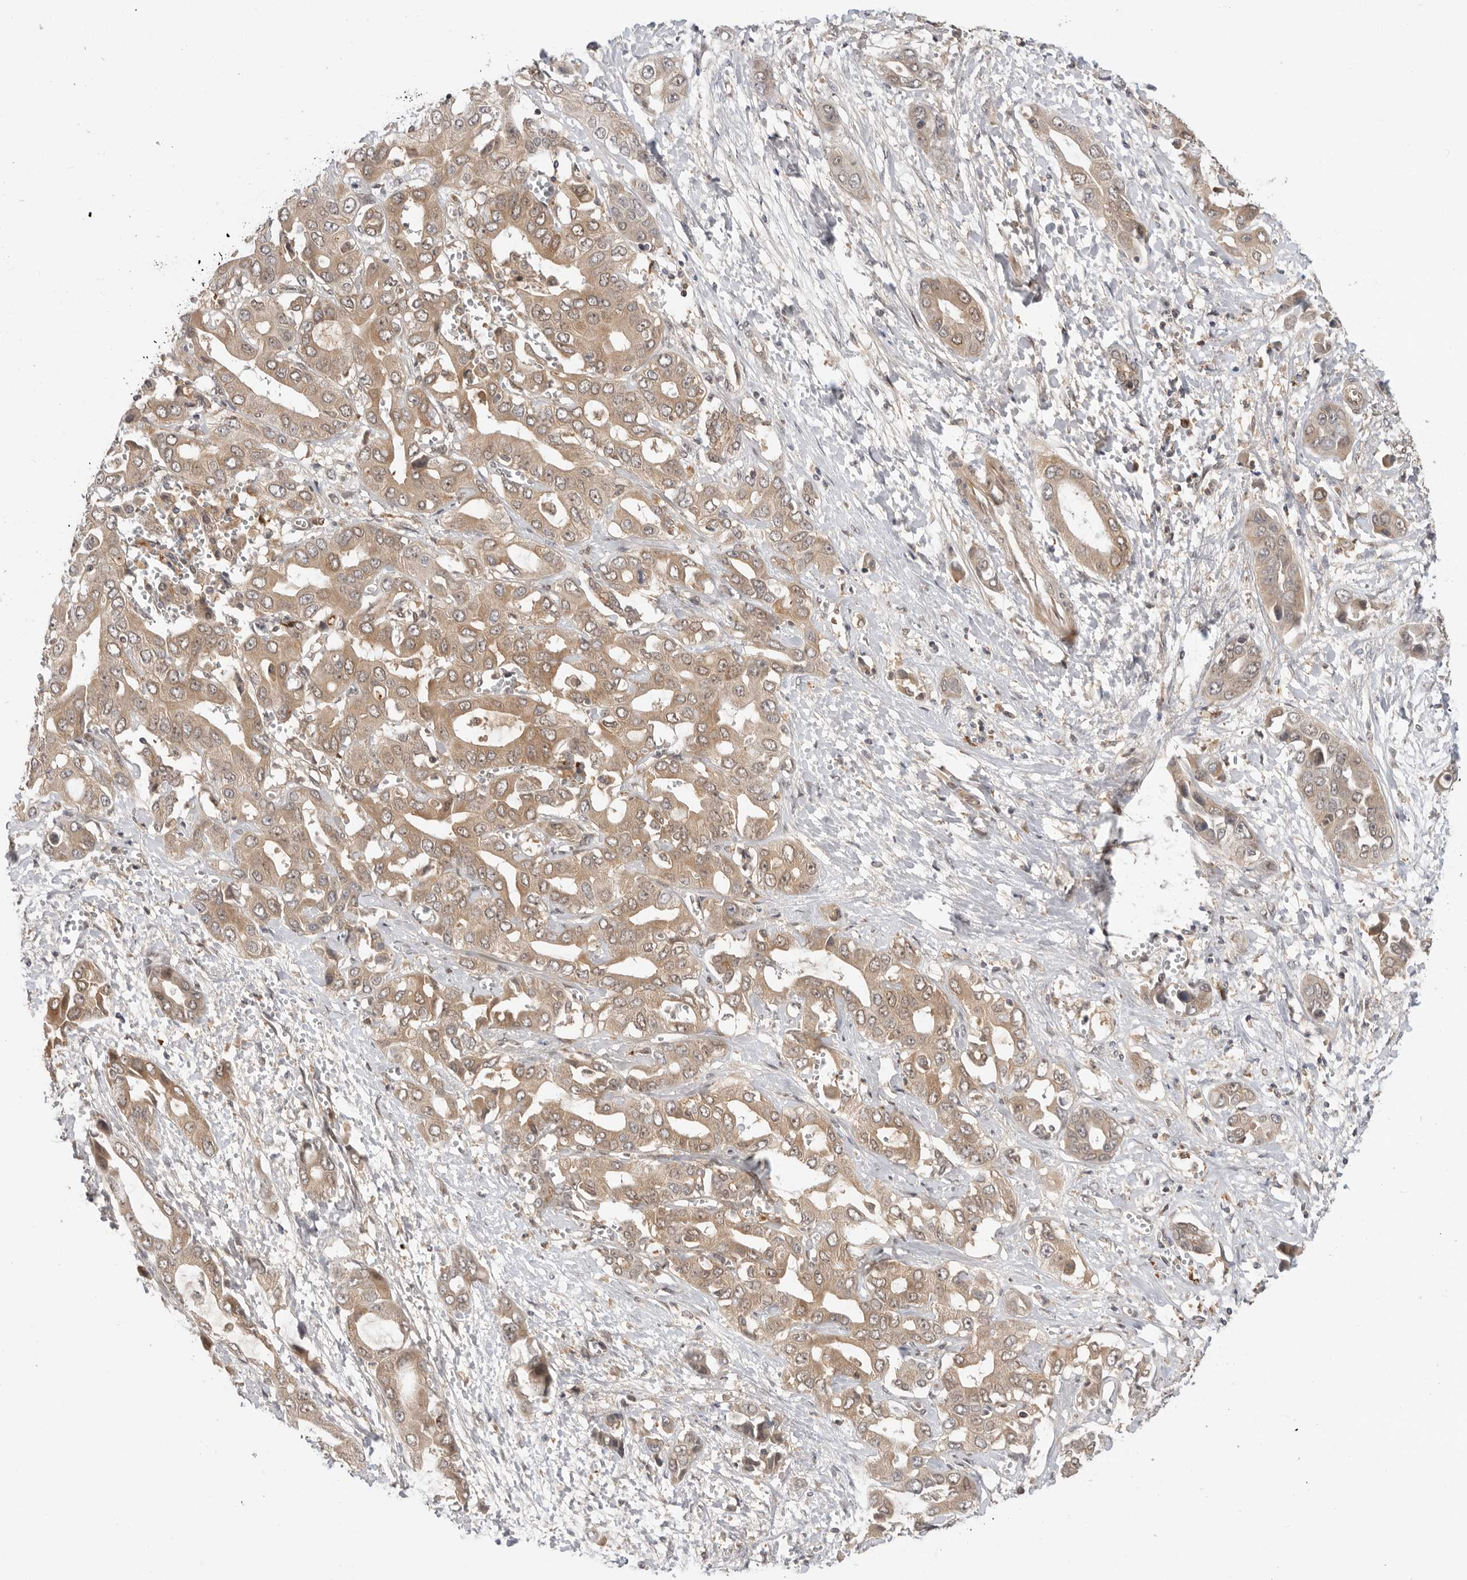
{"staining": {"intensity": "weak", "quantity": ">75%", "location": "cytoplasmic/membranous"}, "tissue": "liver cancer", "cell_type": "Tumor cells", "image_type": "cancer", "snomed": [{"axis": "morphology", "description": "Cholangiocarcinoma"}, {"axis": "topography", "description": "Liver"}], "caption": "Weak cytoplasmic/membranous positivity for a protein is seen in approximately >75% of tumor cells of liver cholangiocarcinoma using immunohistochemistry (IHC).", "gene": "DCAF8", "patient": {"sex": "female", "age": 52}}